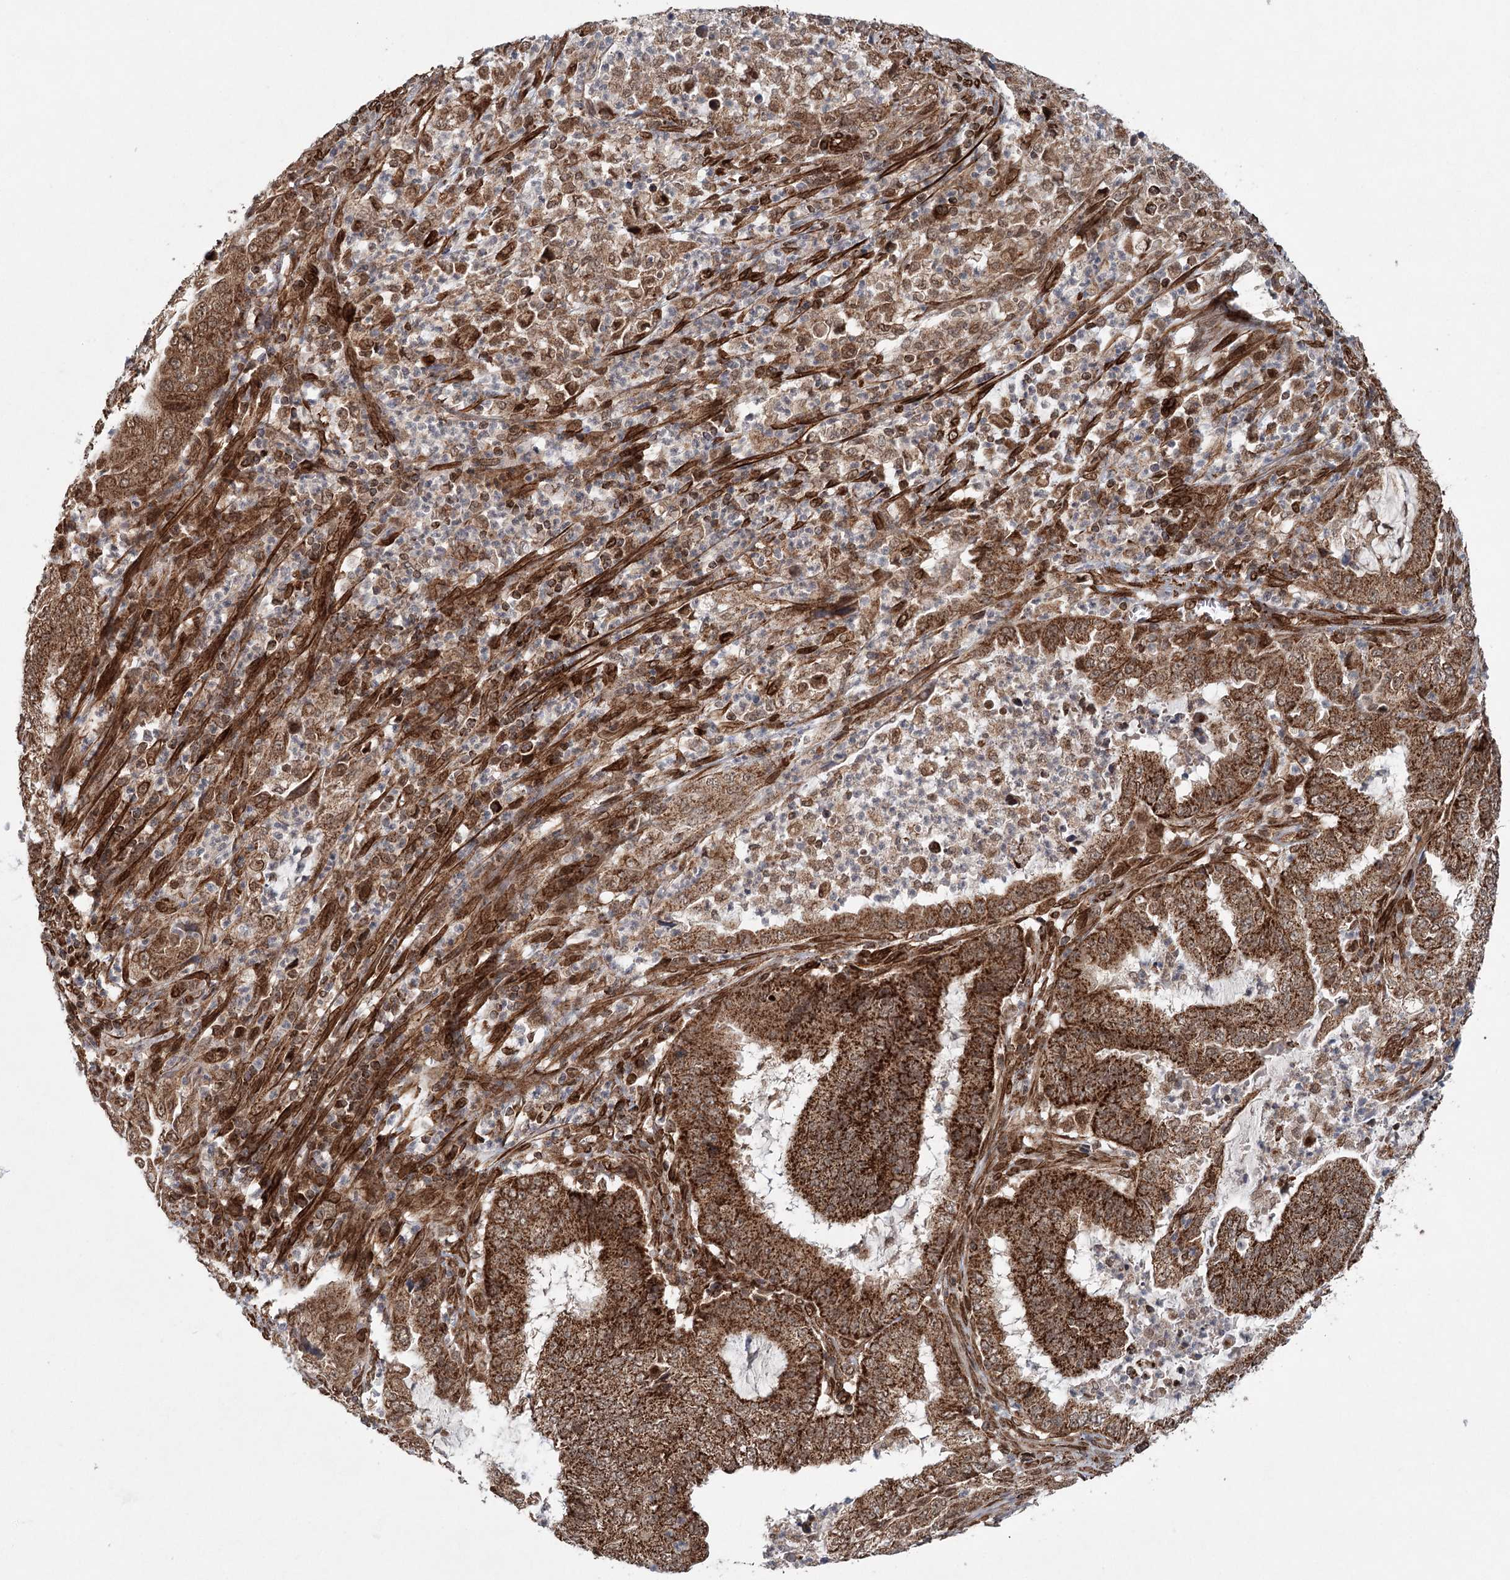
{"staining": {"intensity": "strong", "quantity": ">75%", "location": "cytoplasmic/membranous"}, "tissue": "endometrial cancer", "cell_type": "Tumor cells", "image_type": "cancer", "snomed": [{"axis": "morphology", "description": "Adenocarcinoma, NOS"}, {"axis": "topography", "description": "Endometrium"}], "caption": "An immunohistochemistry (IHC) histopathology image of tumor tissue is shown. Protein staining in brown labels strong cytoplasmic/membranous positivity in endometrial cancer within tumor cells. (DAB = brown stain, brightfield microscopy at high magnification).", "gene": "BCKDHA", "patient": {"sex": "female", "age": 51}}